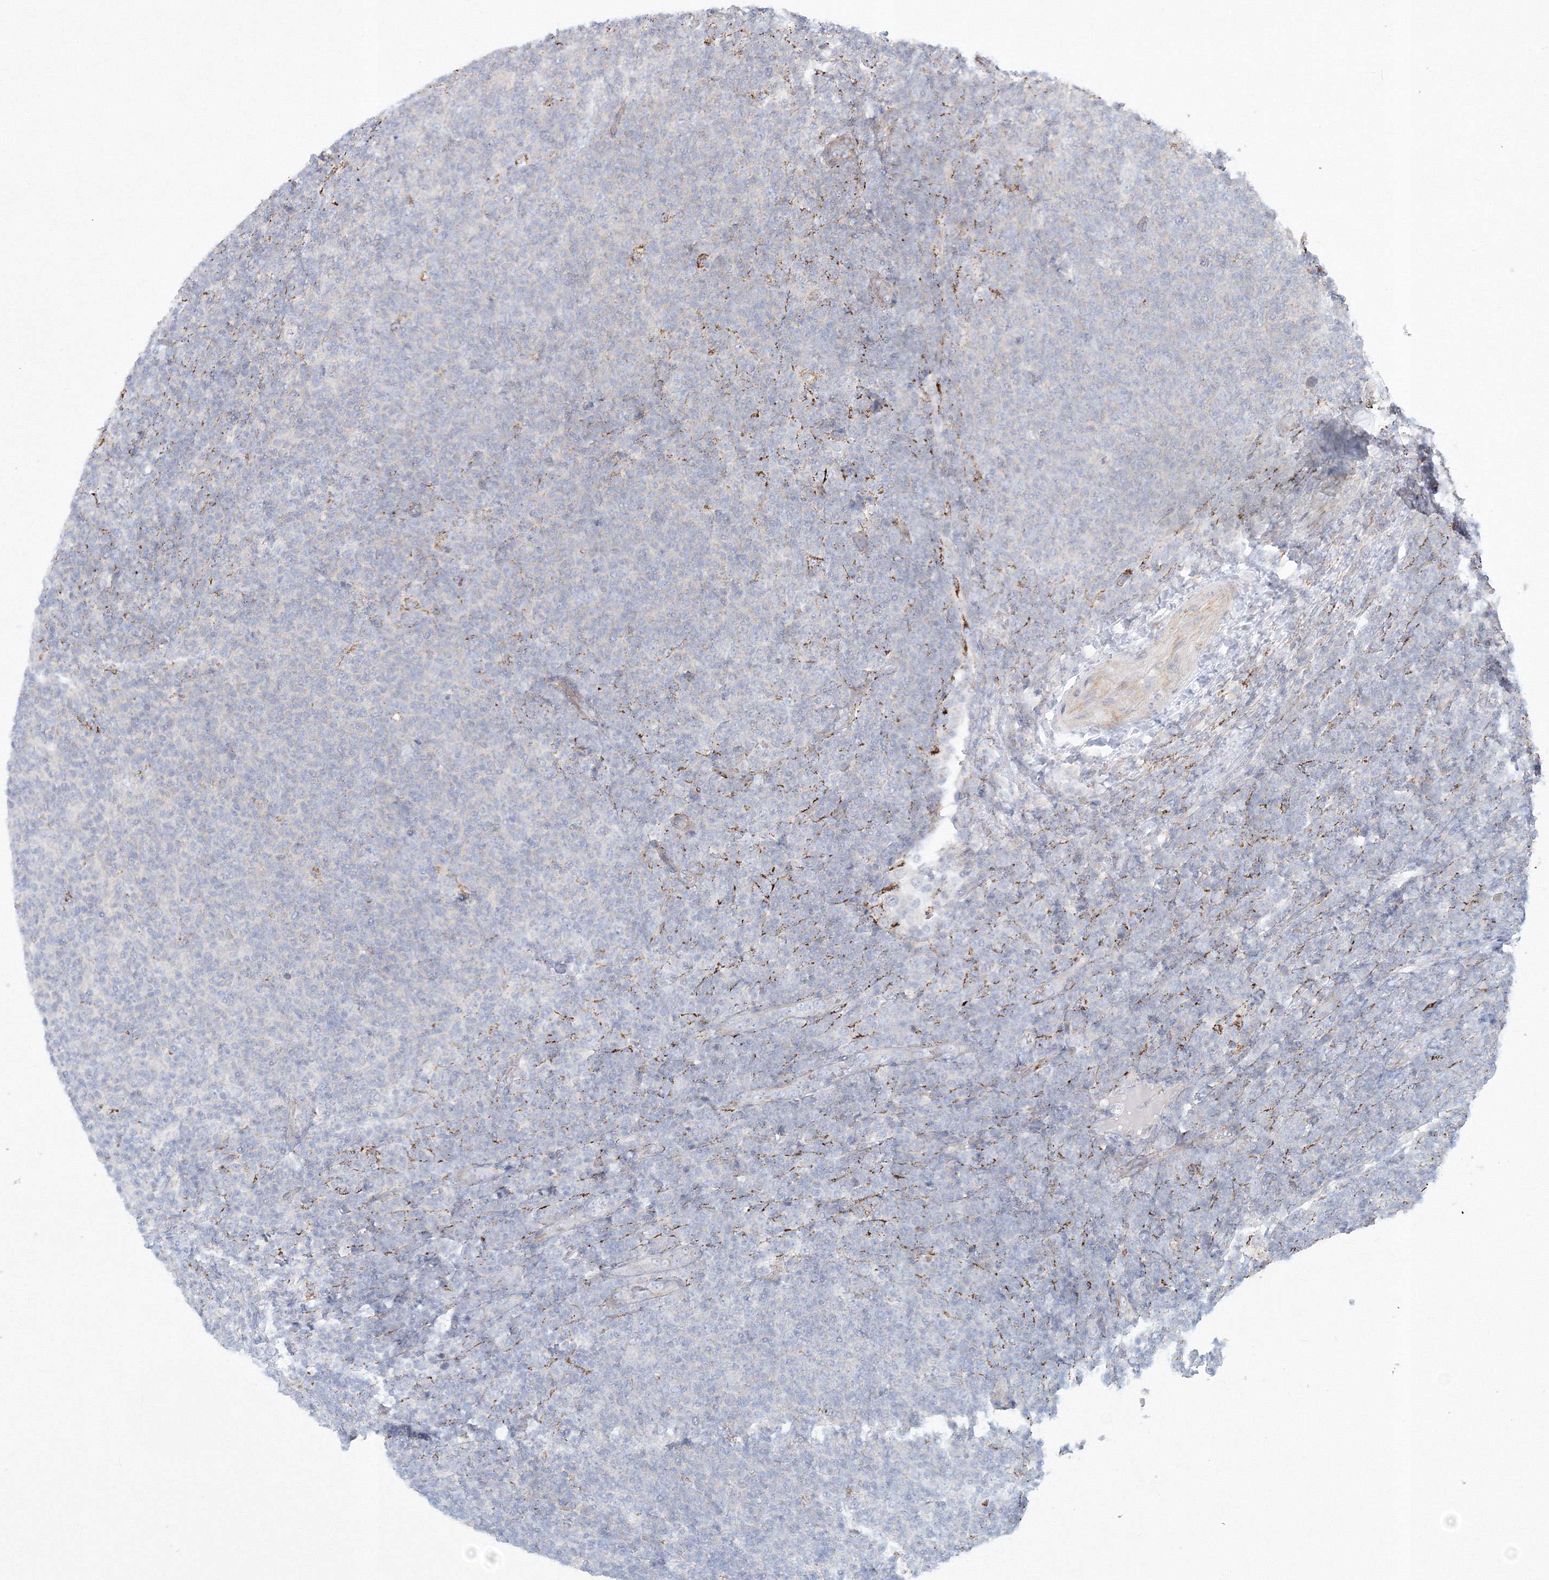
{"staining": {"intensity": "negative", "quantity": "none", "location": "none"}, "tissue": "lymphoma", "cell_type": "Tumor cells", "image_type": "cancer", "snomed": [{"axis": "morphology", "description": "Malignant lymphoma, non-Hodgkin's type, Low grade"}, {"axis": "topography", "description": "Lymph node"}], "caption": "Histopathology image shows no significant protein staining in tumor cells of lymphoma.", "gene": "WDR49", "patient": {"sex": "male", "age": 66}}